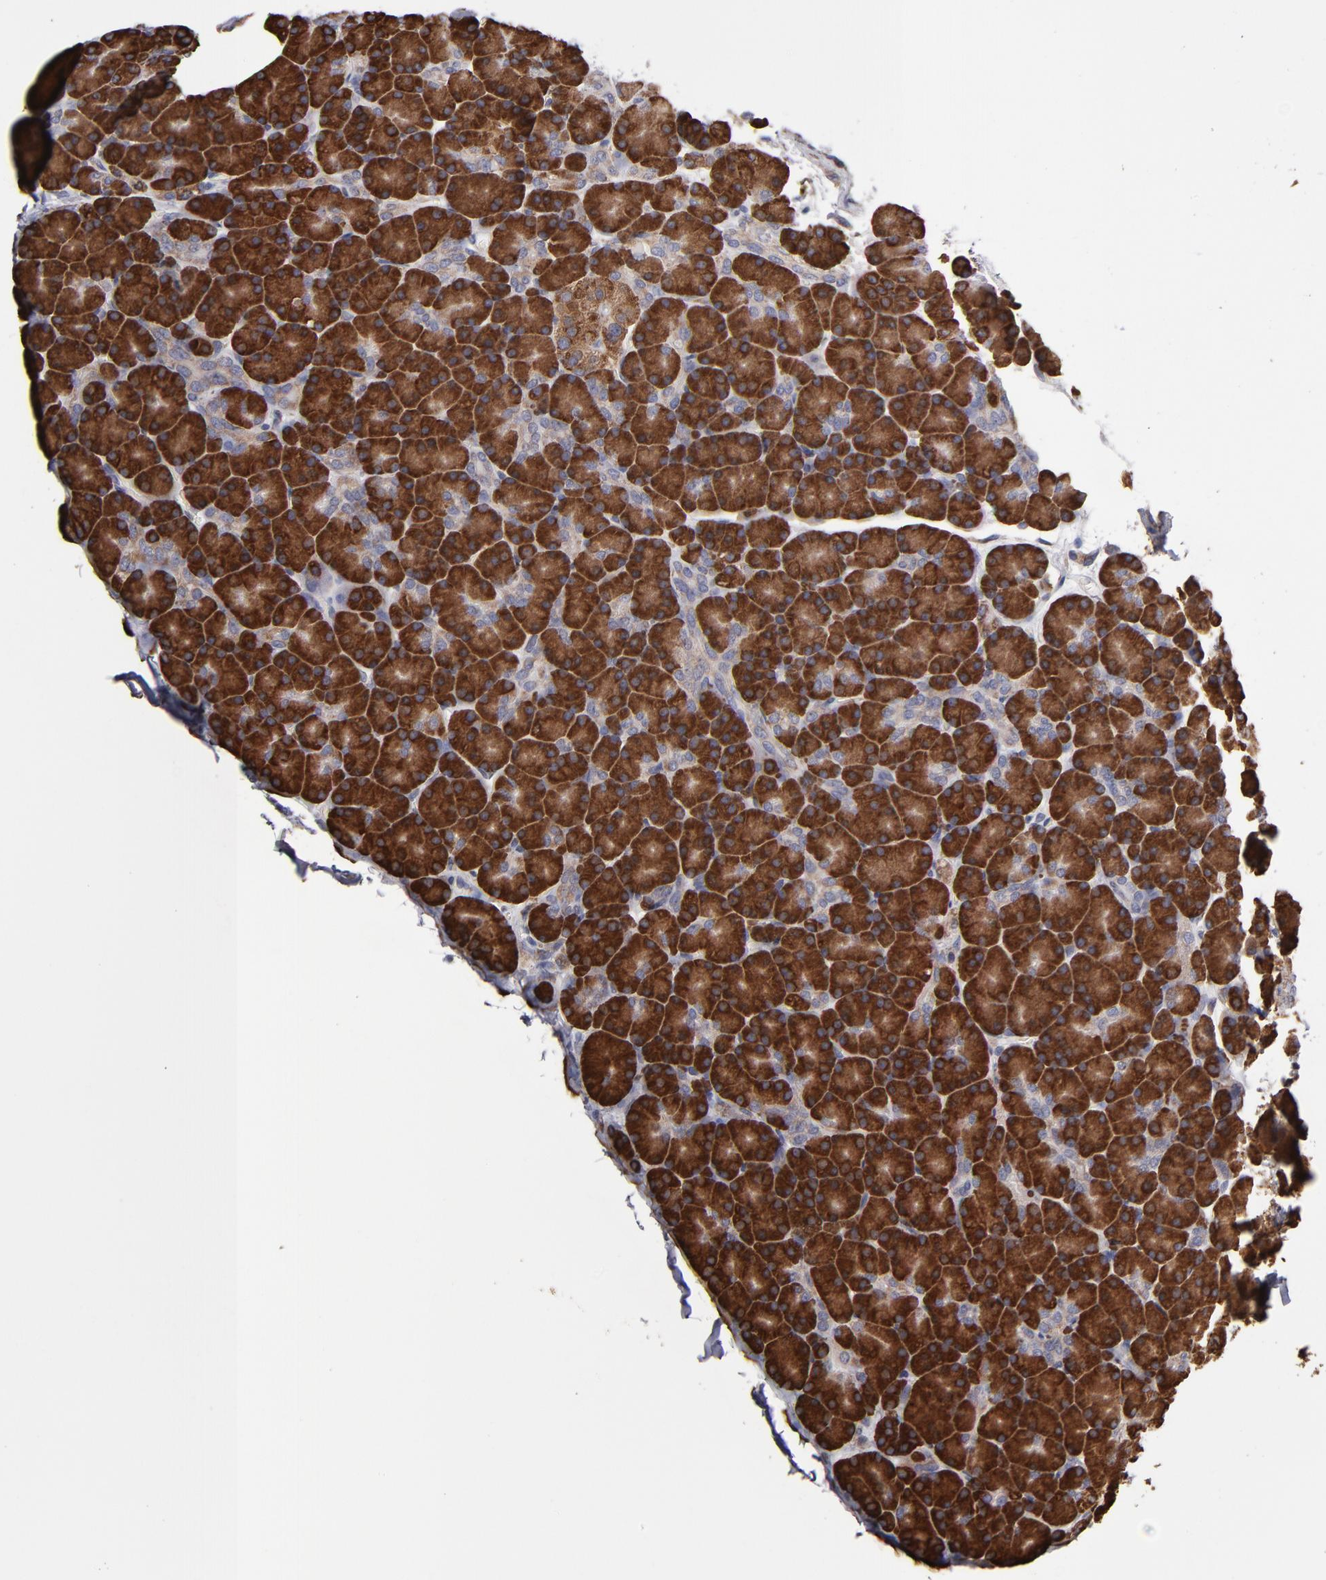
{"staining": {"intensity": "strong", "quantity": ">75%", "location": "cytoplasmic/membranous"}, "tissue": "pancreas", "cell_type": "Exocrine glandular cells", "image_type": "normal", "snomed": [{"axis": "morphology", "description": "Normal tissue, NOS"}, {"axis": "topography", "description": "Pancreas"}], "caption": "Immunohistochemistry staining of normal pancreas, which shows high levels of strong cytoplasmic/membranous positivity in about >75% of exocrine glandular cells indicating strong cytoplasmic/membranous protein expression. The staining was performed using DAB (3,3'-diaminobenzidine) (brown) for protein detection and nuclei were counterstained in hematoxylin (blue).", "gene": "SND1", "patient": {"sex": "female", "age": 43}}